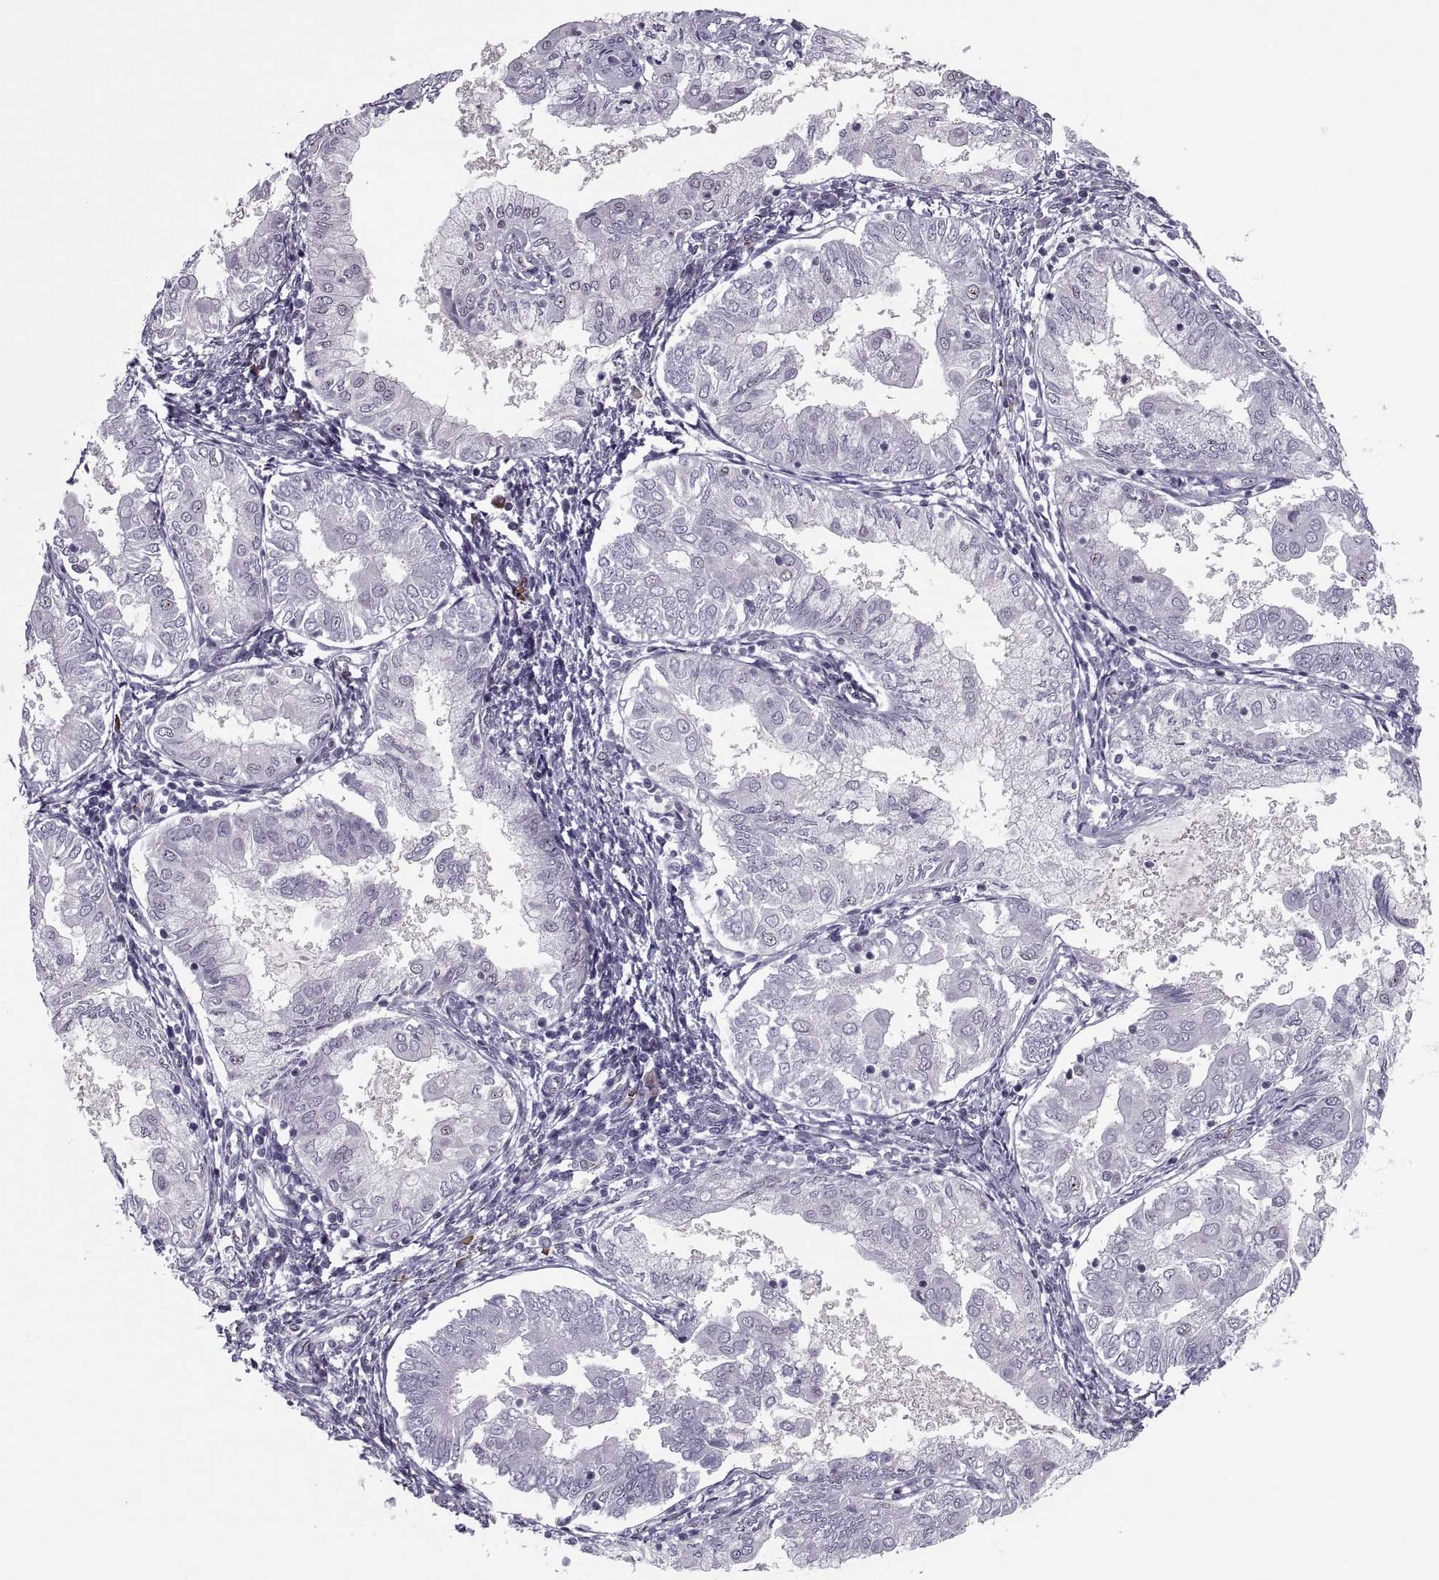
{"staining": {"intensity": "negative", "quantity": "none", "location": "none"}, "tissue": "endometrial cancer", "cell_type": "Tumor cells", "image_type": "cancer", "snomed": [{"axis": "morphology", "description": "Adenocarcinoma, NOS"}, {"axis": "topography", "description": "Endometrium"}], "caption": "Image shows no protein expression in tumor cells of endometrial adenocarcinoma tissue.", "gene": "MAGEA4", "patient": {"sex": "female", "age": 68}}